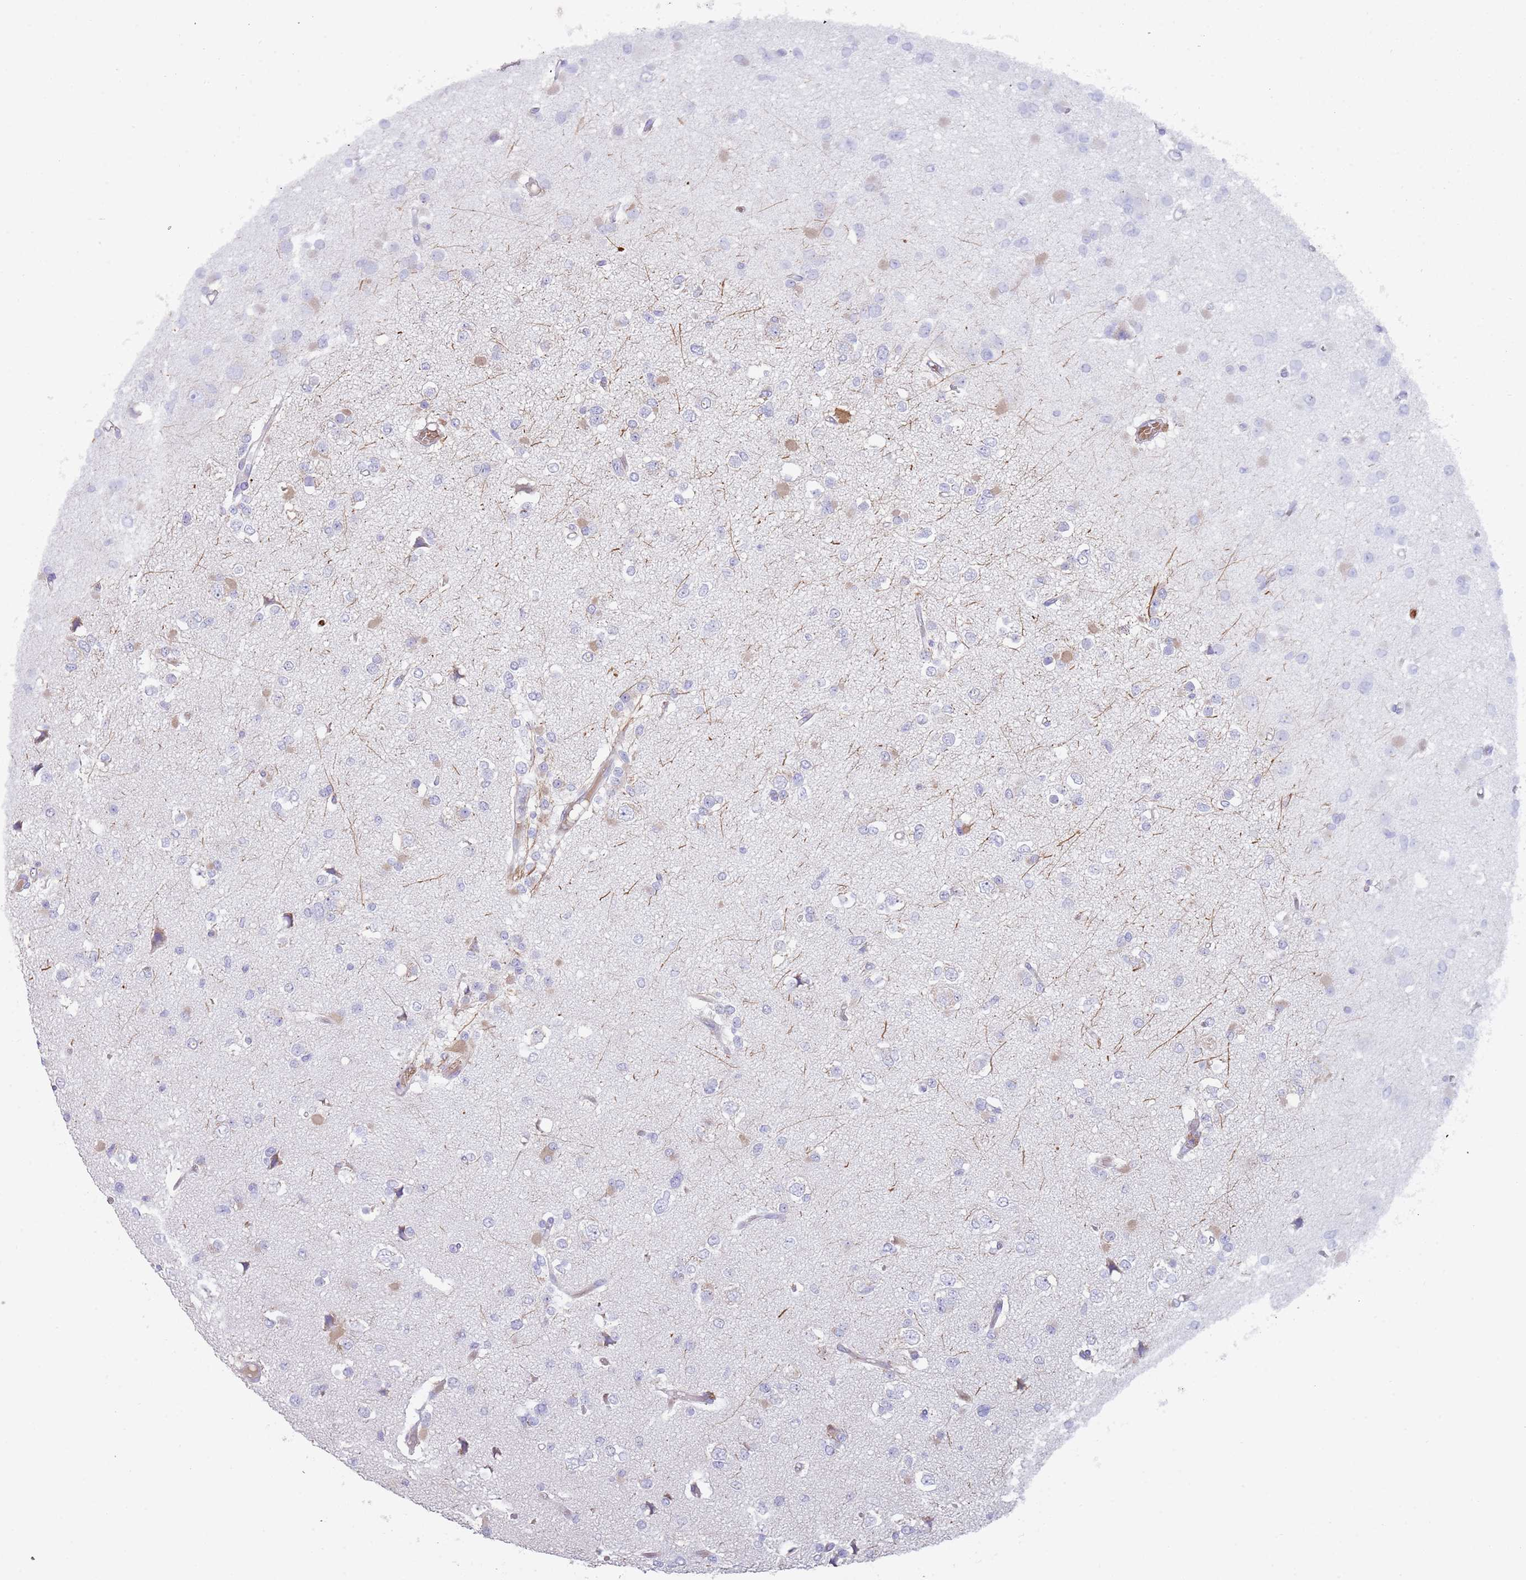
{"staining": {"intensity": "weak", "quantity": "<25%", "location": "cytoplasmic/membranous"}, "tissue": "glioma", "cell_type": "Tumor cells", "image_type": "cancer", "snomed": [{"axis": "morphology", "description": "Glioma, malignant, Low grade"}, {"axis": "topography", "description": "Brain"}], "caption": "Immunohistochemistry of human malignant glioma (low-grade) demonstrates no expression in tumor cells.", "gene": "TMEM251", "patient": {"sex": "female", "age": 22}}